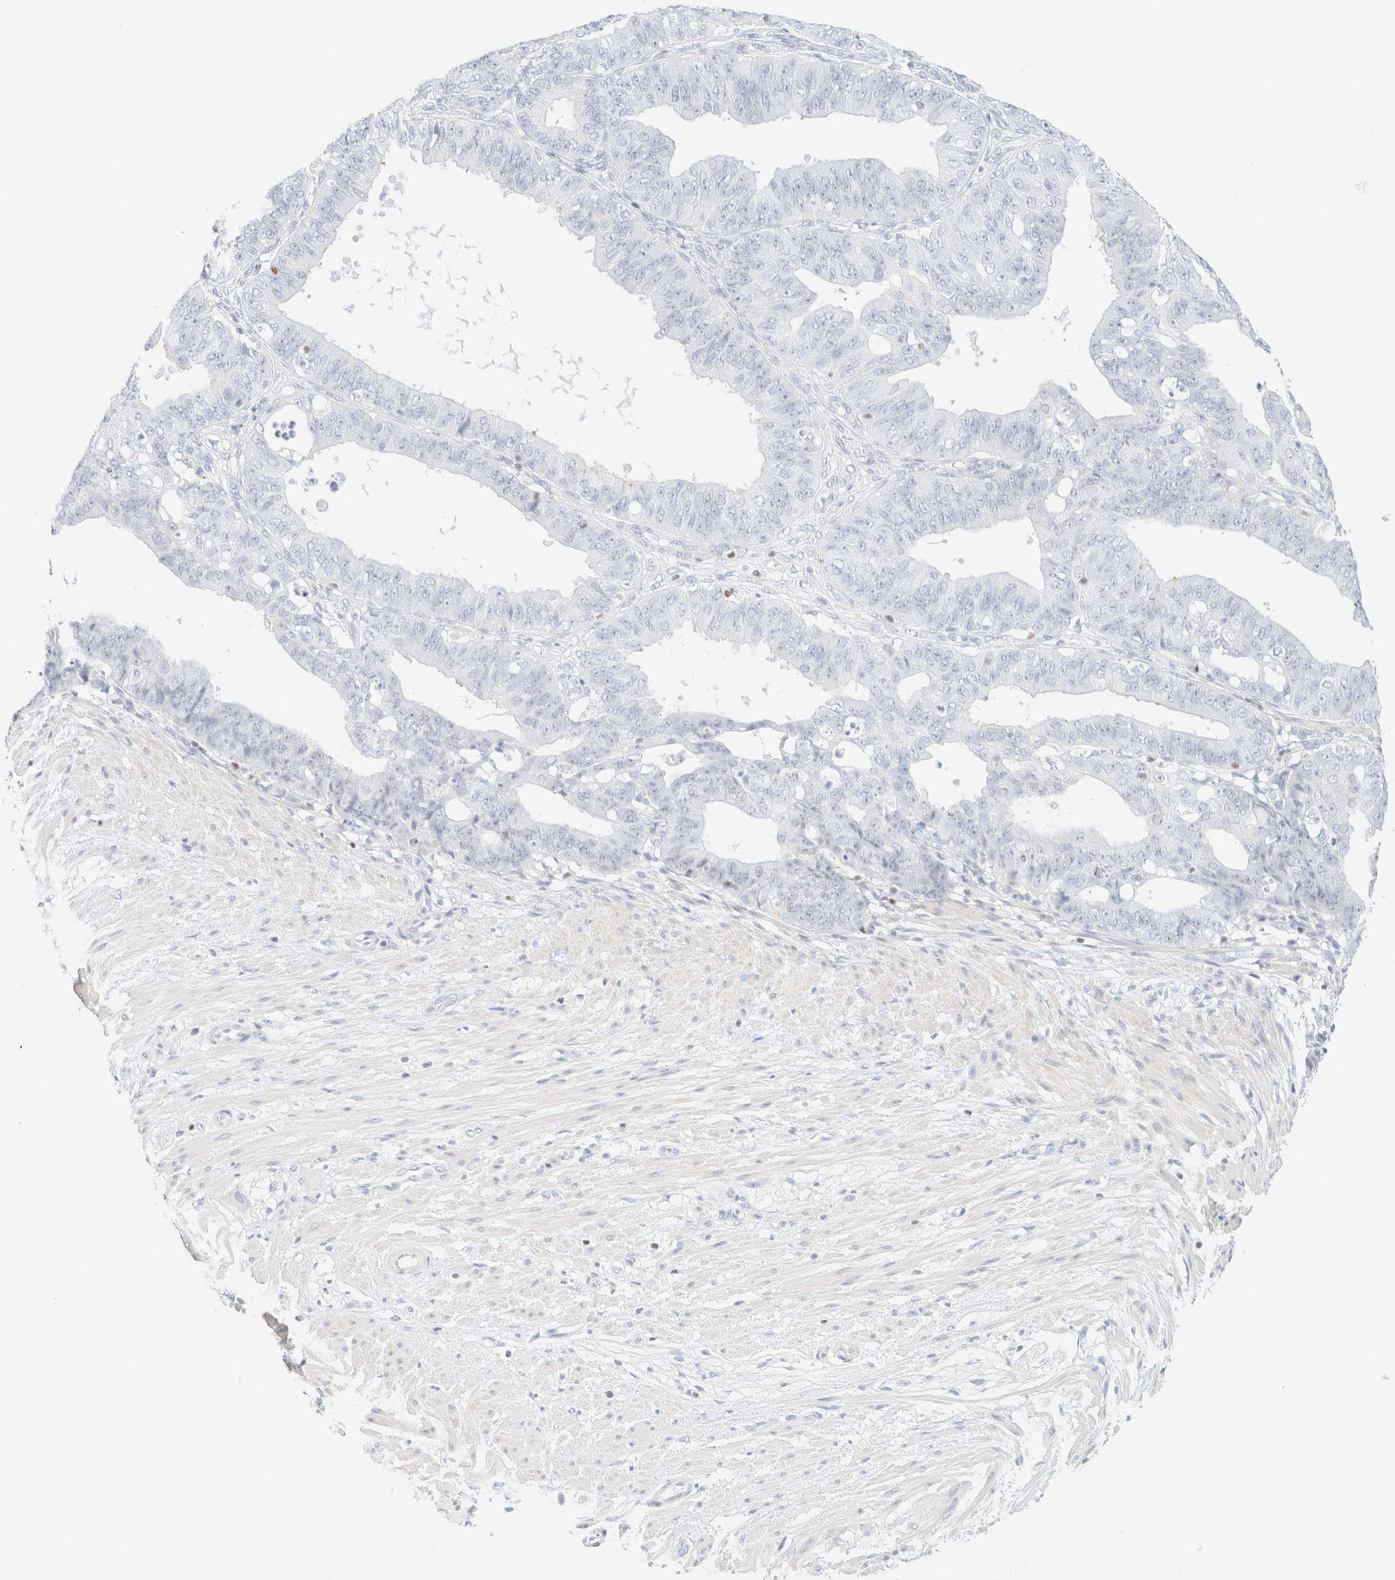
{"staining": {"intensity": "negative", "quantity": "none", "location": "none"}, "tissue": "ovarian cancer", "cell_type": "Tumor cells", "image_type": "cancer", "snomed": [{"axis": "morphology", "description": "Carcinoma, endometroid"}, {"axis": "topography", "description": "Ovary"}], "caption": "Tumor cells are negative for protein expression in human ovarian cancer (endometroid carcinoma). (DAB IHC with hematoxylin counter stain).", "gene": "IKZF3", "patient": {"sex": "female", "age": 42}}